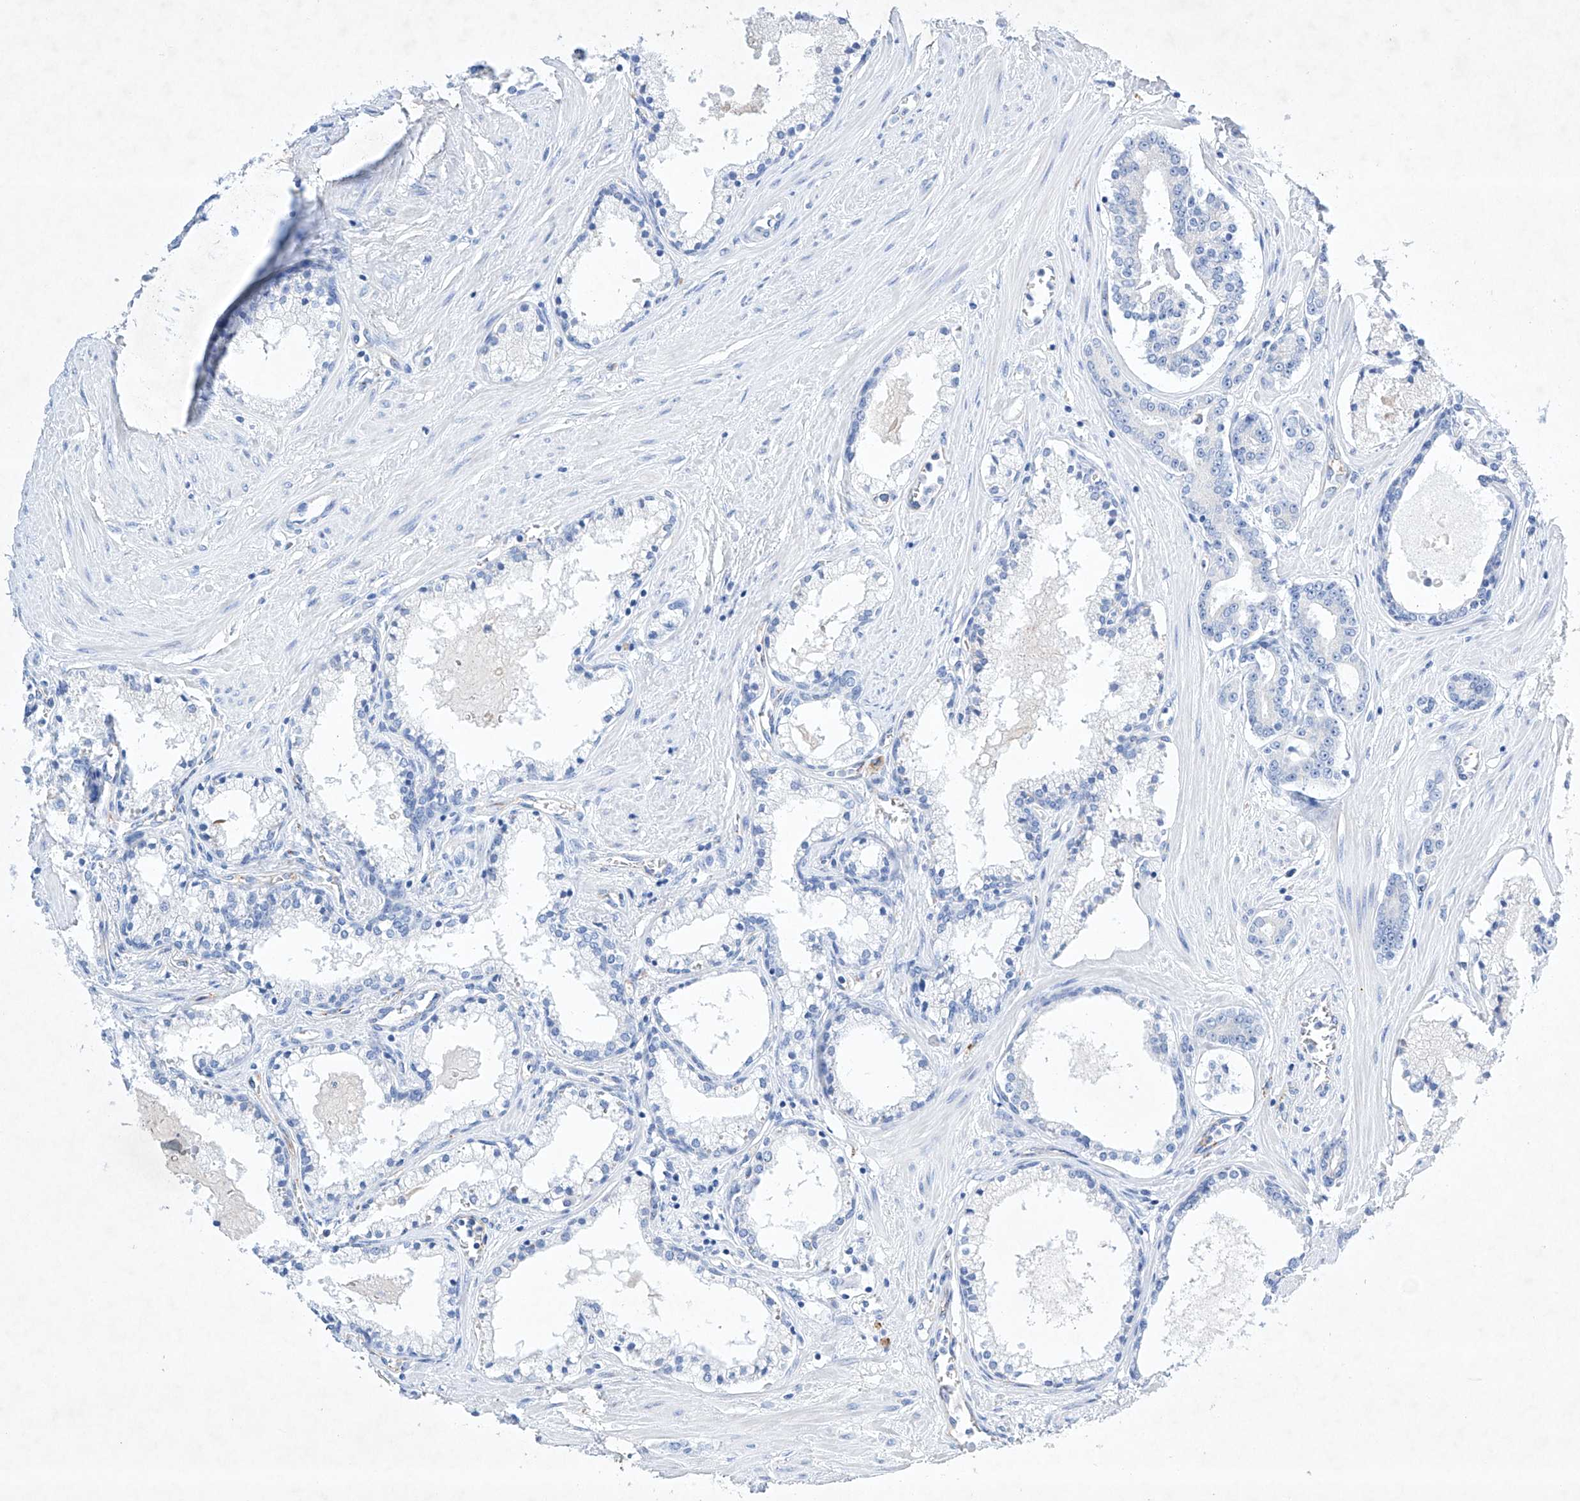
{"staining": {"intensity": "negative", "quantity": "none", "location": "none"}, "tissue": "prostate cancer", "cell_type": "Tumor cells", "image_type": "cancer", "snomed": [{"axis": "morphology", "description": "Adenocarcinoma, High grade"}, {"axis": "topography", "description": "Prostate"}], "caption": "Immunohistochemical staining of prostate adenocarcinoma (high-grade) displays no significant staining in tumor cells.", "gene": "ETV7", "patient": {"sex": "male", "age": 58}}